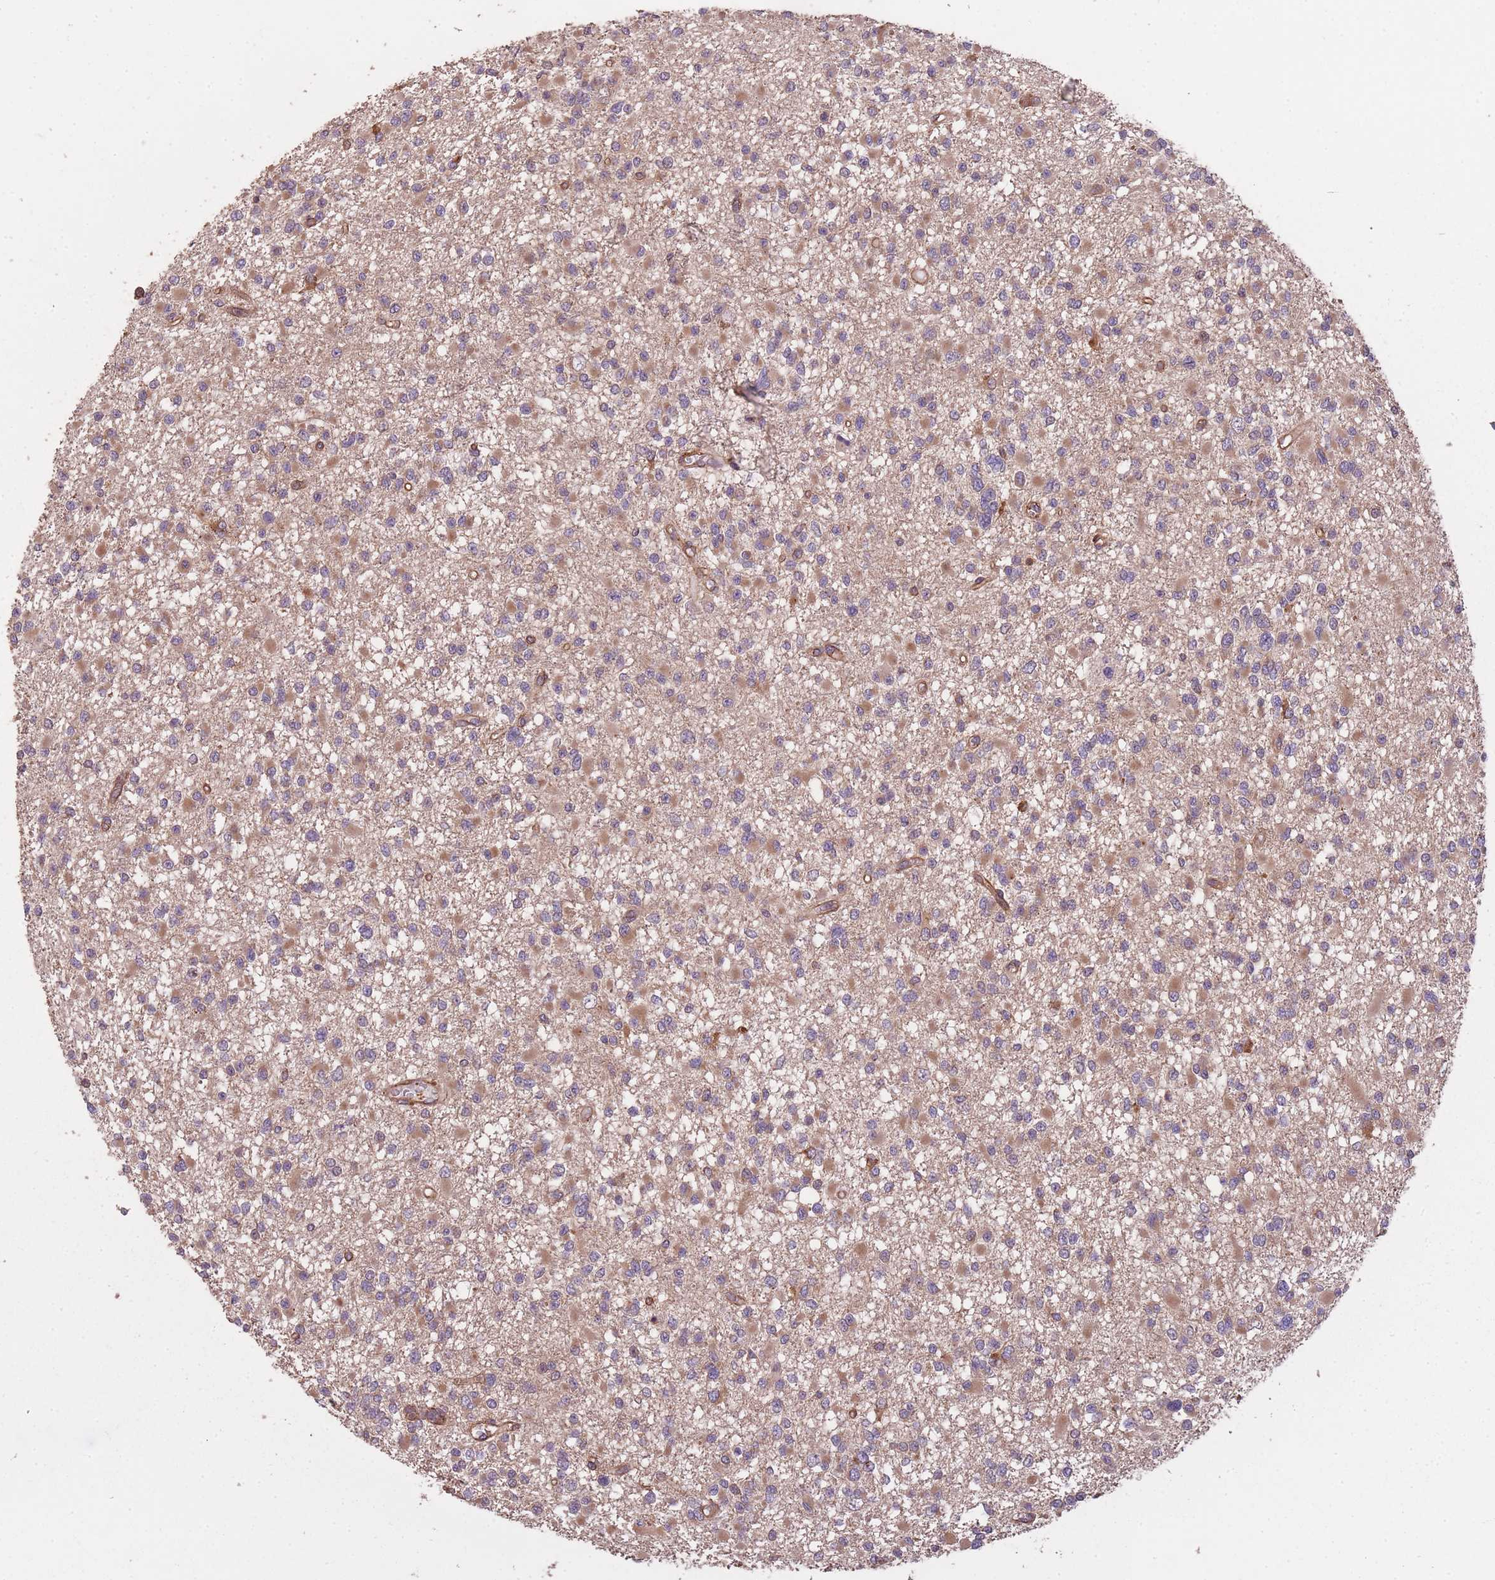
{"staining": {"intensity": "moderate", "quantity": "25%-75%", "location": "cytoplasmic/membranous"}, "tissue": "glioma", "cell_type": "Tumor cells", "image_type": "cancer", "snomed": [{"axis": "morphology", "description": "Glioma, malignant, Low grade"}, {"axis": "topography", "description": "Brain"}], "caption": "Immunohistochemistry (IHC) (DAB) staining of human glioma exhibits moderate cytoplasmic/membranous protein staining in about 25%-75% of tumor cells.", "gene": "ARMH3", "patient": {"sex": "female", "age": 22}}